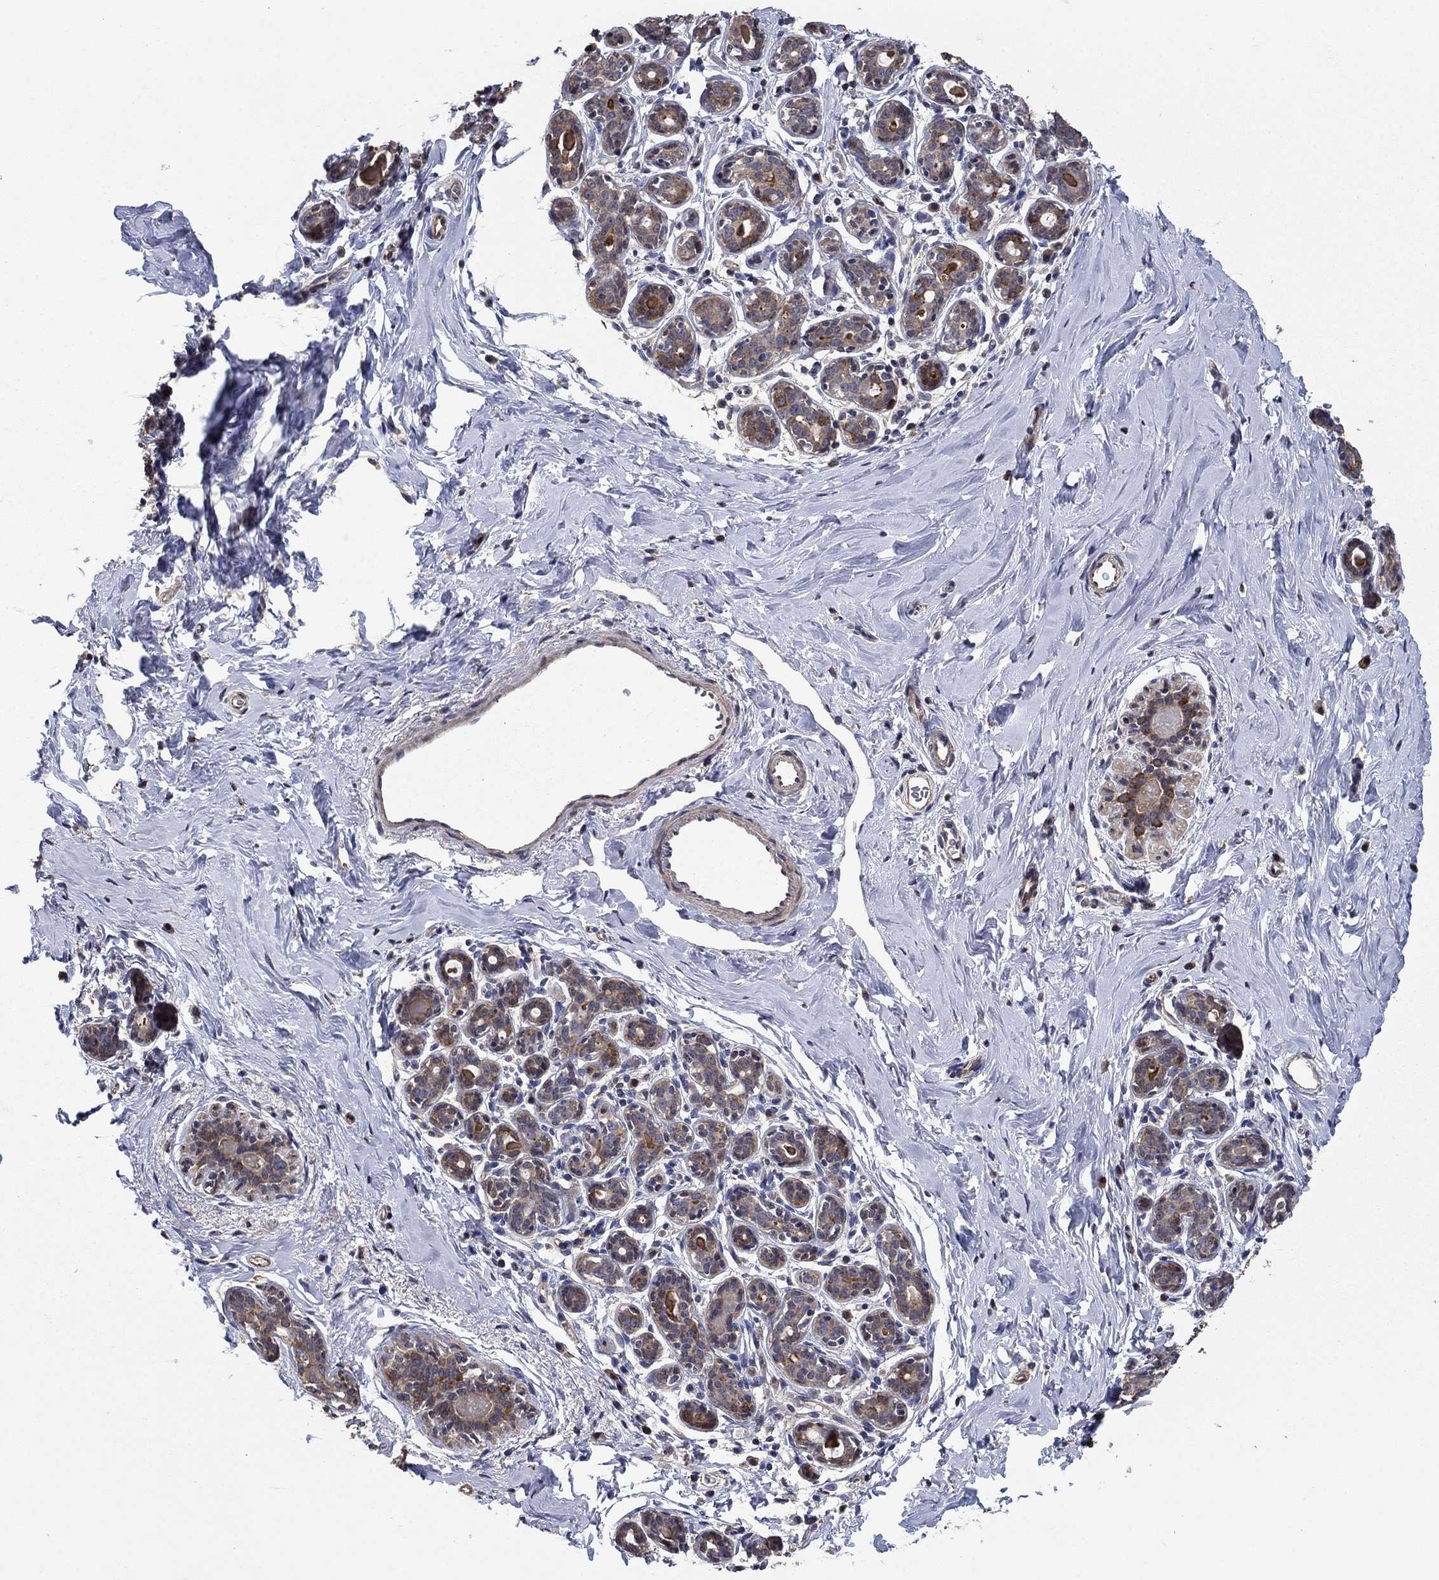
{"staining": {"intensity": "negative", "quantity": "none", "location": "none"}, "tissue": "breast", "cell_type": "Adipocytes", "image_type": "normal", "snomed": [{"axis": "morphology", "description": "Normal tissue, NOS"}, {"axis": "topography", "description": "Skin"}, {"axis": "topography", "description": "Breast"}], "caption": "Adipocytes are negative for brown protein staining in unremarkable breast. Brightfield microscopy of immunohistochemistry (IHC) stained with DAB (3,3'-diaminobenzidine) (brown) and hematoxylin (blue), captured at high magnification.", "gene": "DVL1", "patient": {"sex": "female", "age": 43}}